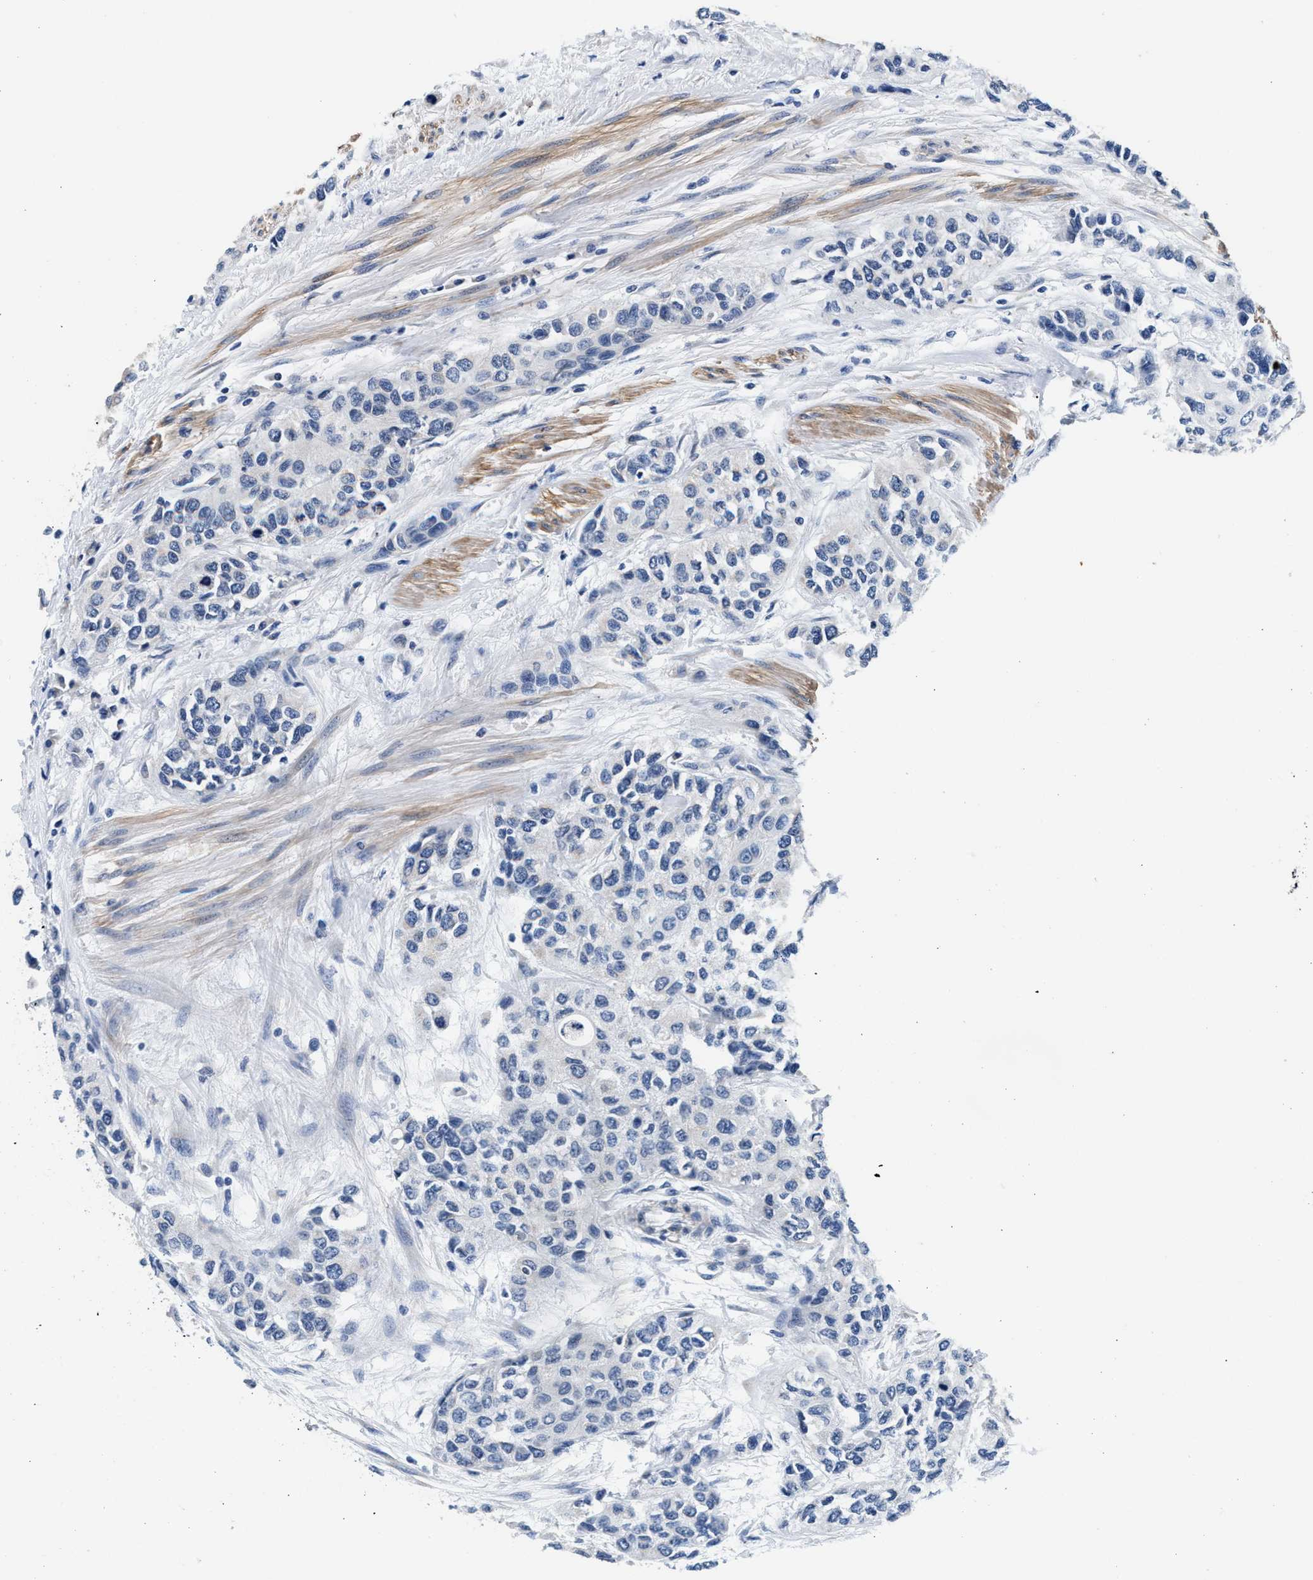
{"staining": {"intensity": "negative", "quantity": "none", "location": "none"}, "tissue": "urothelial cancer", "cell_type": "Tumor cells", "image_type": "cancer", "snomed": [{"axis": "morphology", "description": "Urothelial carcinoma, High grade"}, {"axis": "topography", "description": "Urinary bladder"}], "caption": "Urothelial cancer was stained to show a protein in brown. There is no significant expression in tumor cells. (Brightfield microscopy of DAB IHC at high magnification).", "gene": "MYH3", "patient": {"sex": "female", "age": 56}}